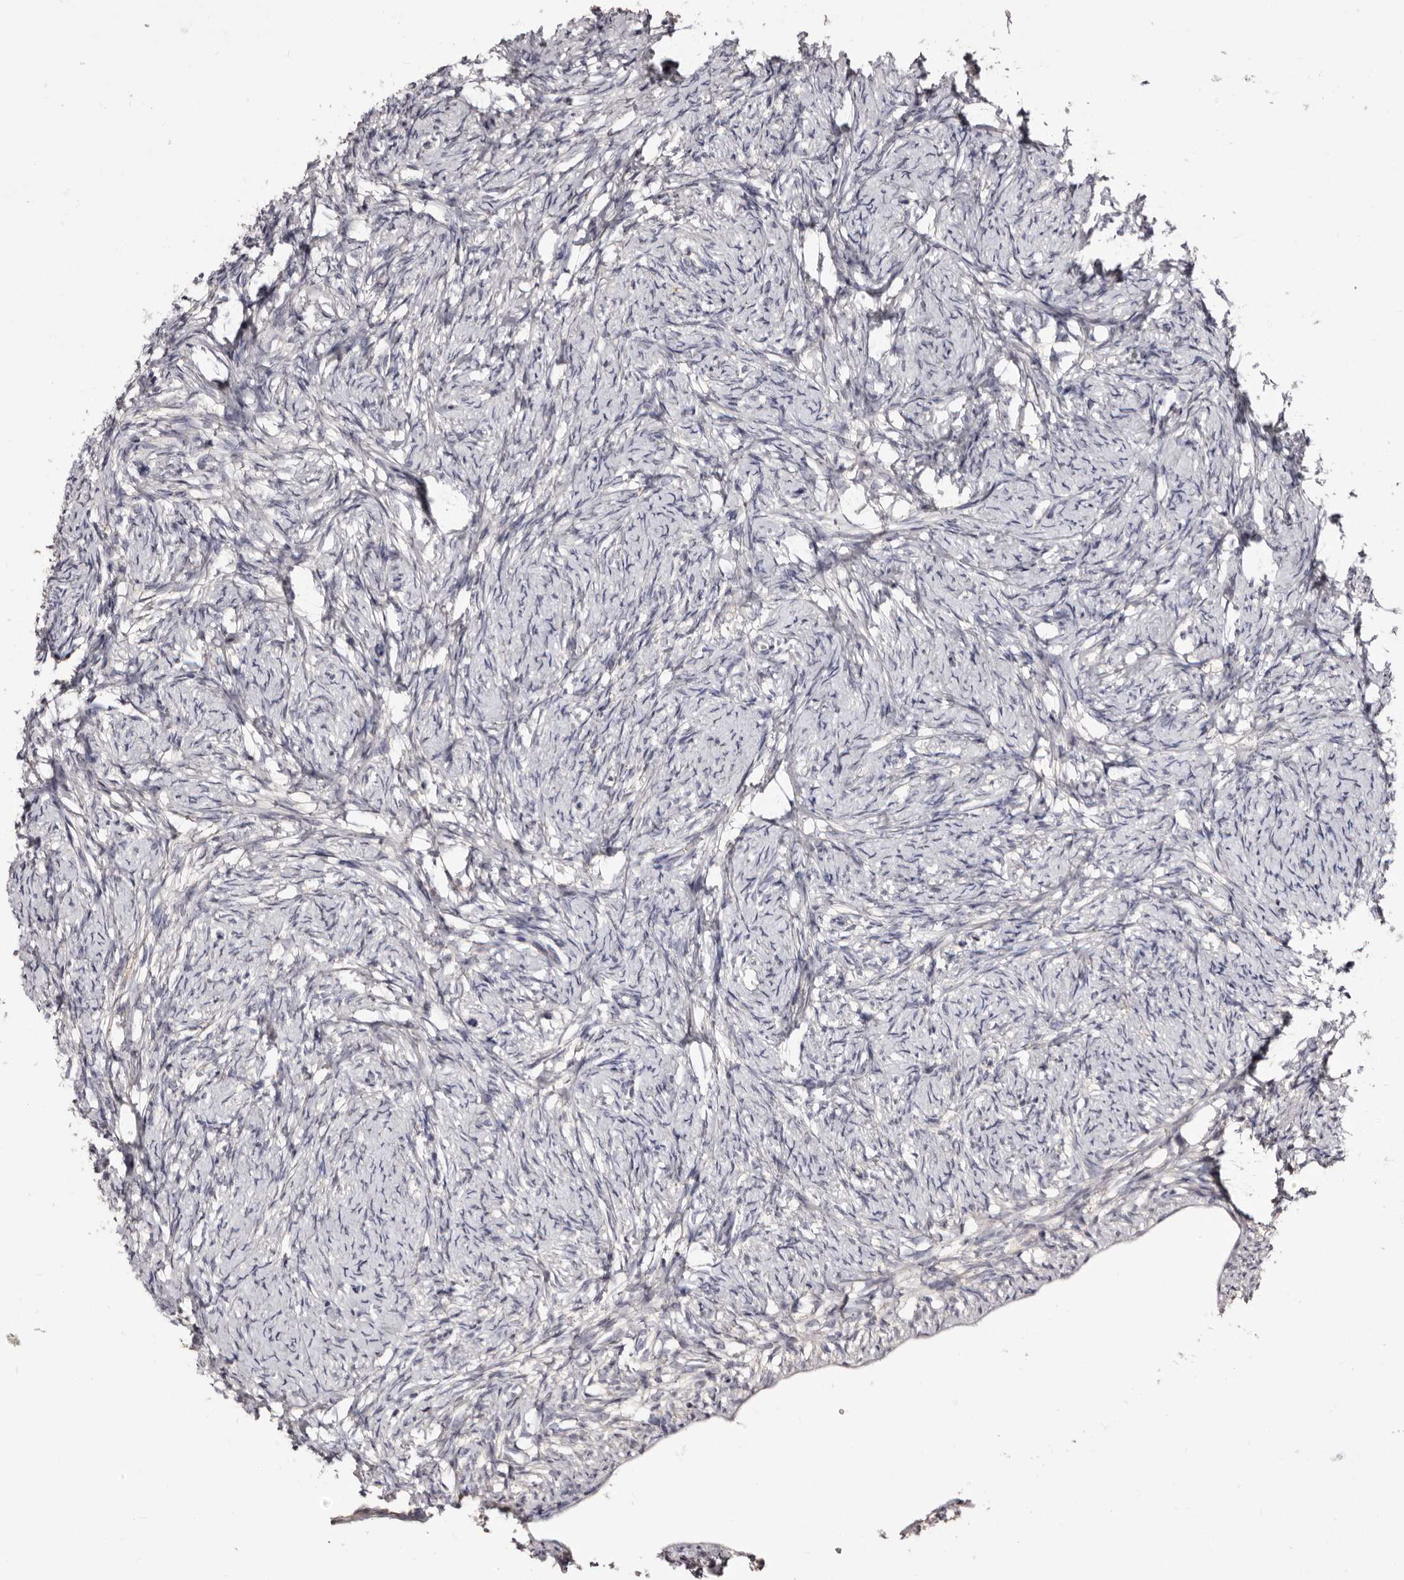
{"staining": {"intensity": "moderate", "quantity": ">75%", "location": "cytoplasmic/membranous"}, "tissue": "ovary", "cell_type": "Follicle cells", "image_type": "normal", "snomed": [{"axis": "morphology", "description": "Normal tissue, NOS"}, {"axis": "topography", "description": "Ovary"}], "caption": "A micrograph showing moderate cytoplasmic/membranous positivity in about >75% of follicle cells in normal ovary, as visualized by brown immunohistochemical staining.", "gene": "PTAFR", "patient": {"sex": "female", "age": 34}}